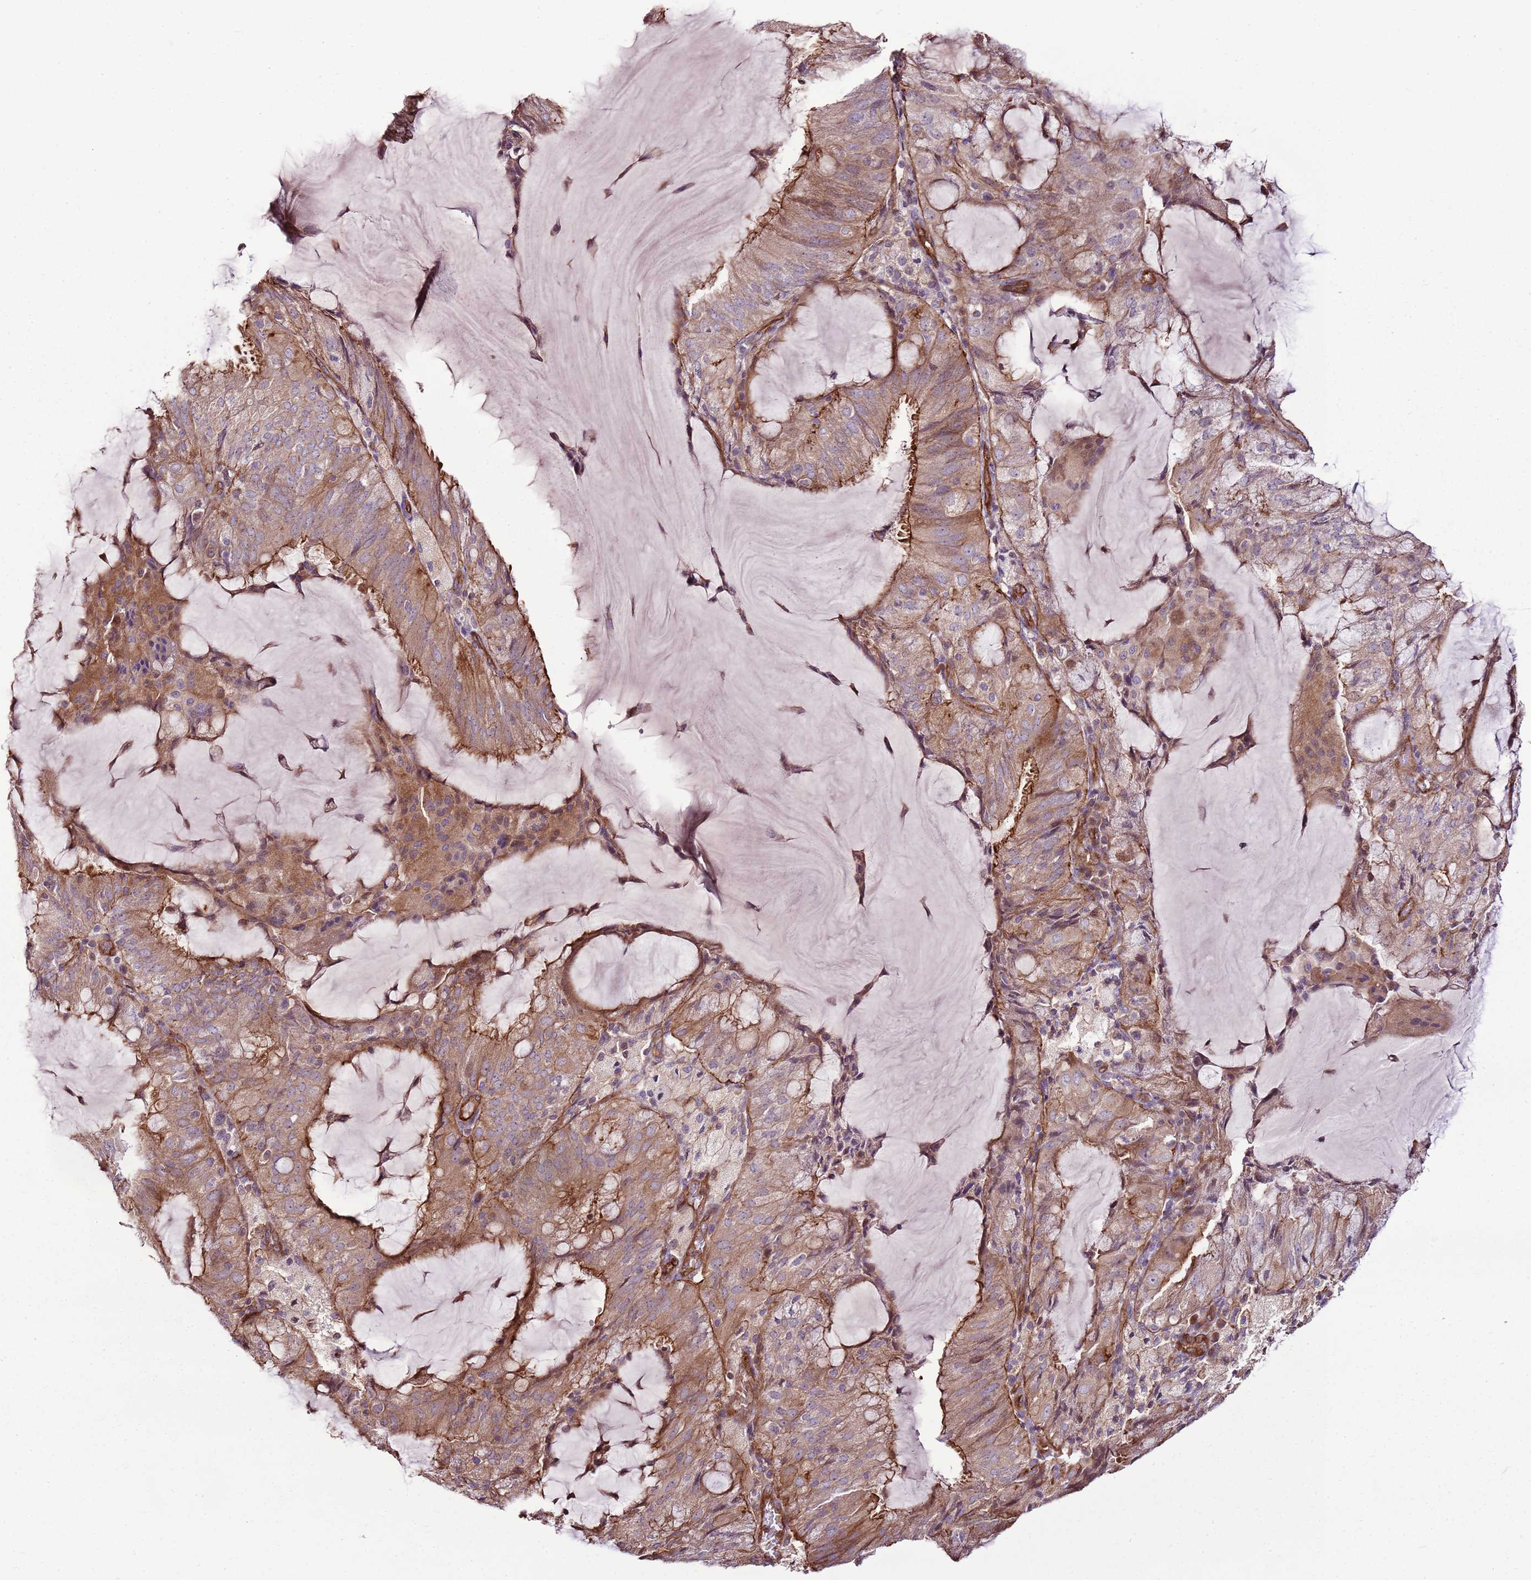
{"staining": {"intensity": "moderate", "quantity": ">75%", "location": "cytoplasmic/membranous"}, "tissue": "endometrial cancer", "cell_type": "Tumor cells", "image_type": "cancer", "snomed": [{"axis": "morphology", "description": "Adenocarcinoma, NOS"}, {"axis": "topography", "description": "Endometrium"}], "caption": "Immunohistochemical staining of human adenocarcinoma (endometrial) reveals medium levels of moderate cytoplasmic/membranous protein positivity in about >75% of tumor cells. (DAB (3,3'-diaminobenzidine) = brown stain, brightfield microscopy at high magnification).", "gene": "ZNF827", "patient": {"sex": "female", "age": 81}}